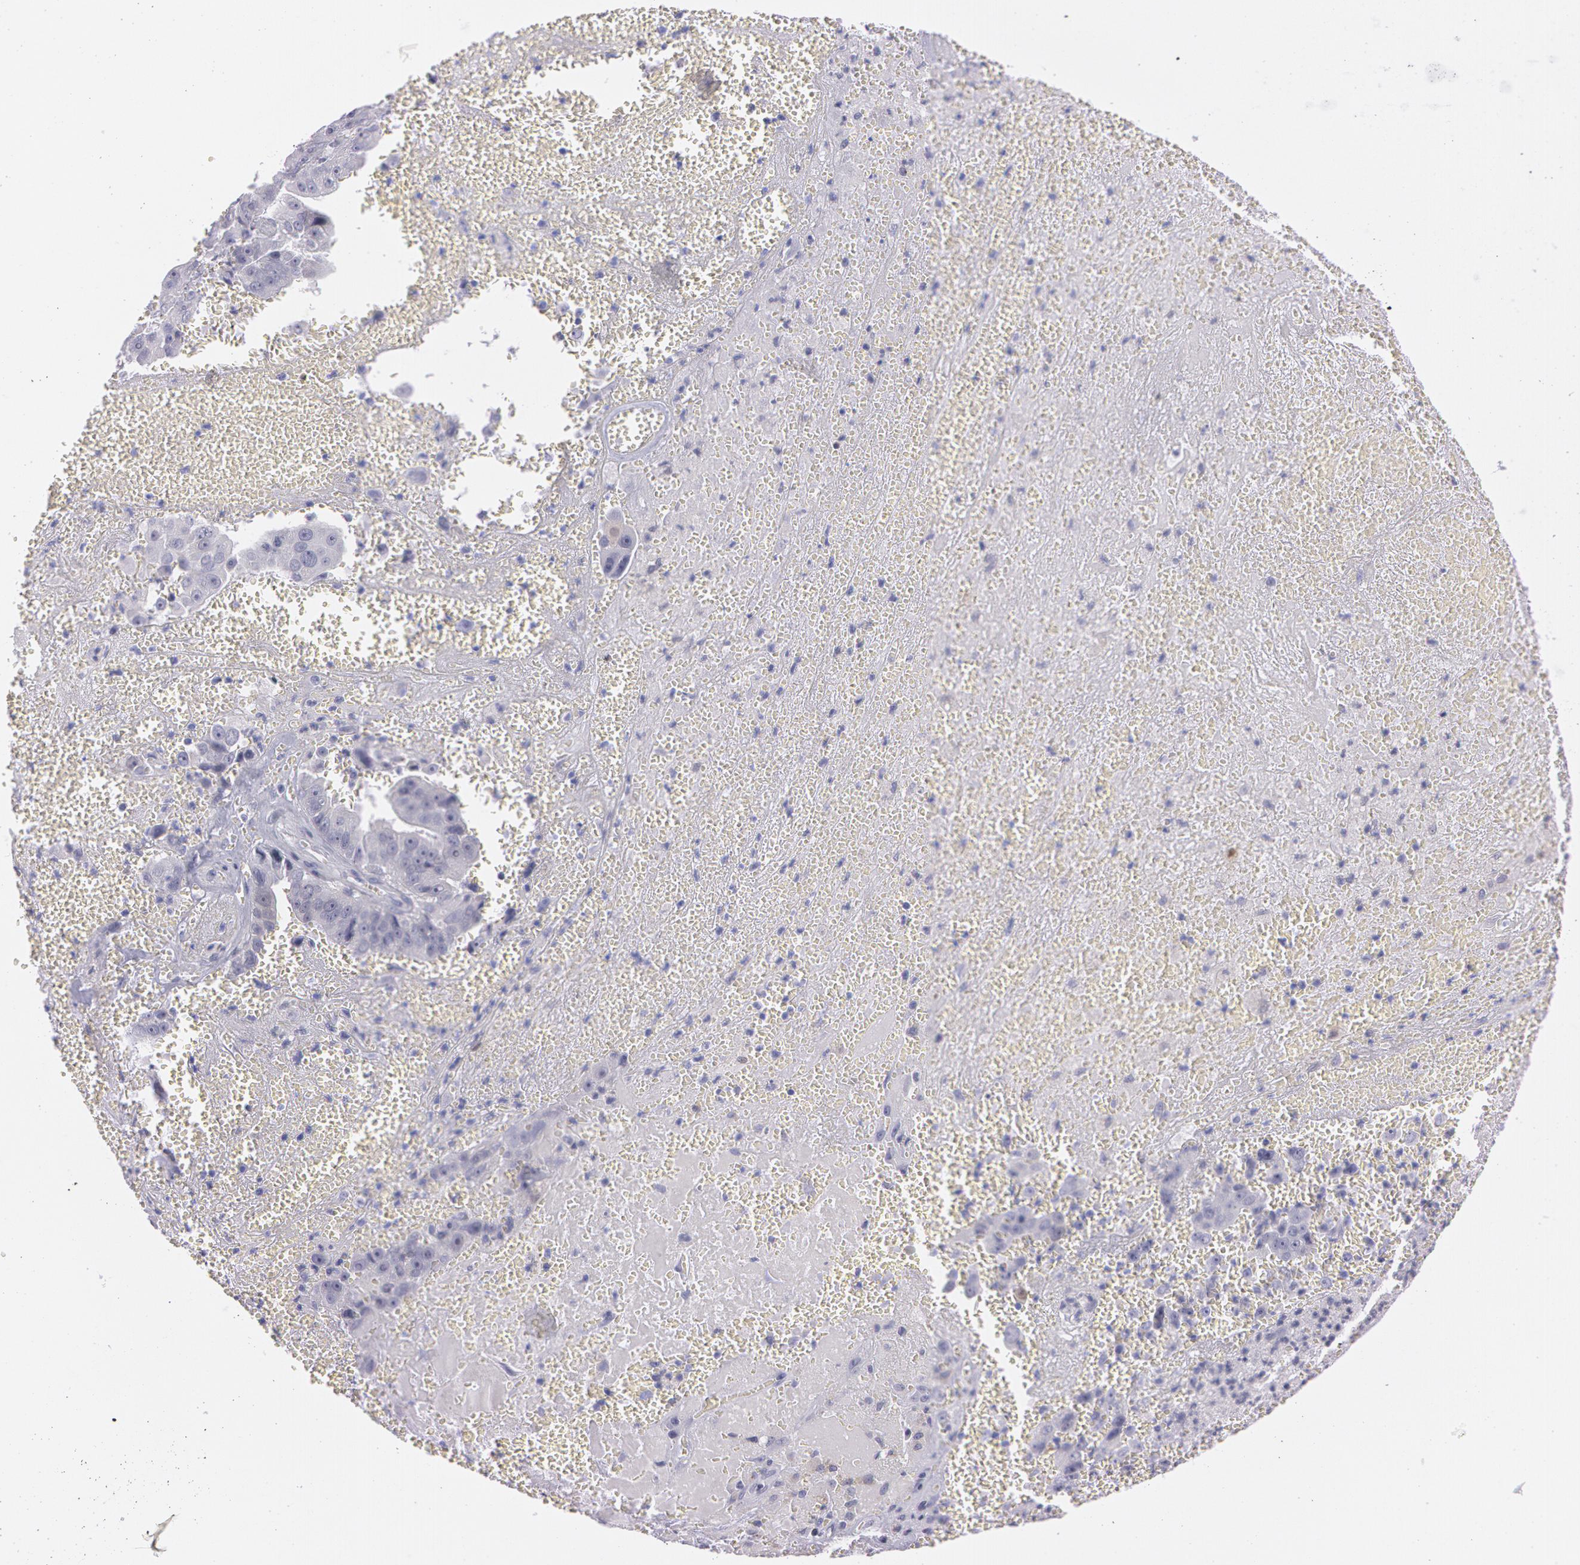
{"staining": {"intensity": "negative", "quantity": "none", "location": "none"}, "tissue": "liver cancer", "cell_type": "Tumor cells", "image_type": "cancer", "snomed": [{"axis": "morphology", "description": "Cholangiocarcinoma"}, {"axis": "topography", "description": "Liver"}], "caption": "Photomicrograph shows no significant protein positivity in tumor cells of liver cholangiocarcinoma.", "gene": "IL1RN", "patient": {"sex": "female", "age": 79}}